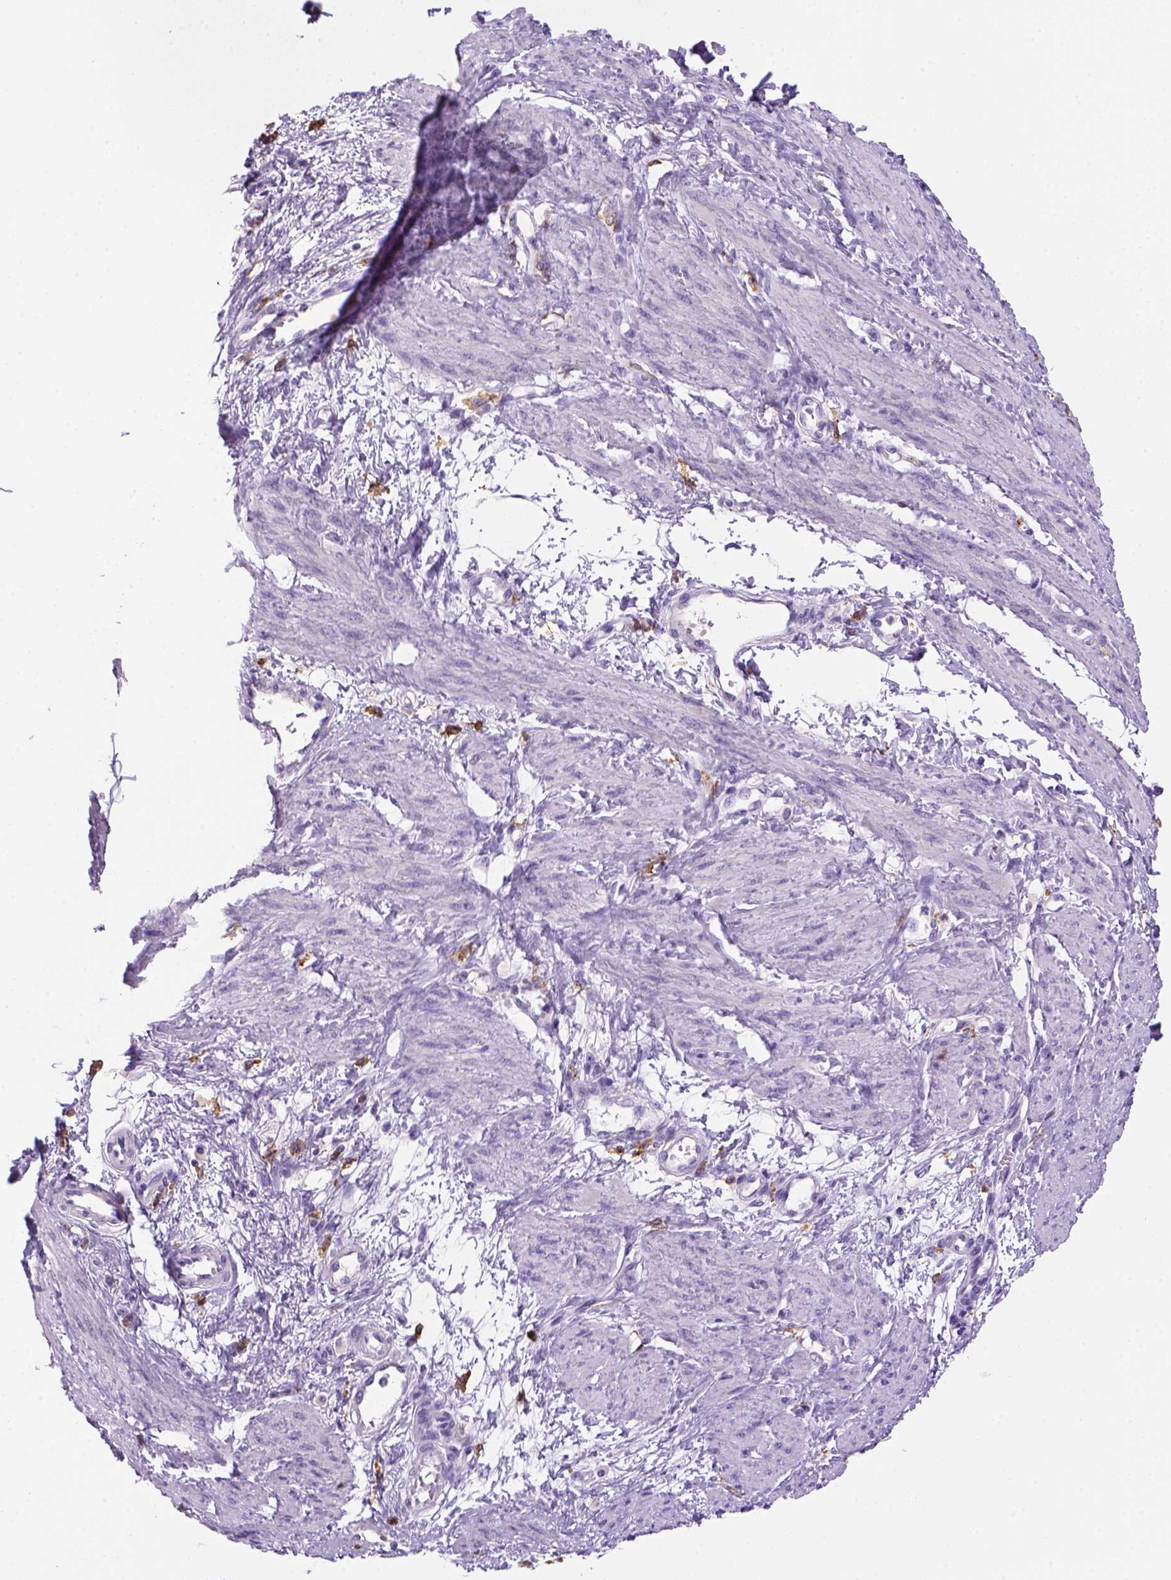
{"staining": {"intensity": "negative", "quantity": "none", "location": "none"}, "tissue": "smooth muscle", "cell_type": "Smooth muscle cells", "image_type": "normal", "snomed": [{"axis": "morphology", "description": "Normal tissue, NOS"}, {"axis": "topography", "description": "Smooth muscle"}, {"axis": "topography", "description": "Uterus"}], "caption": "Immunohistochemistry histopathology image of unremarkable human smooth muscle stained for a protein (brown), which displays no positivity in smooth muscle cells.", "gene": "CD14", "patient": {"sex": "female", "age": 39}}